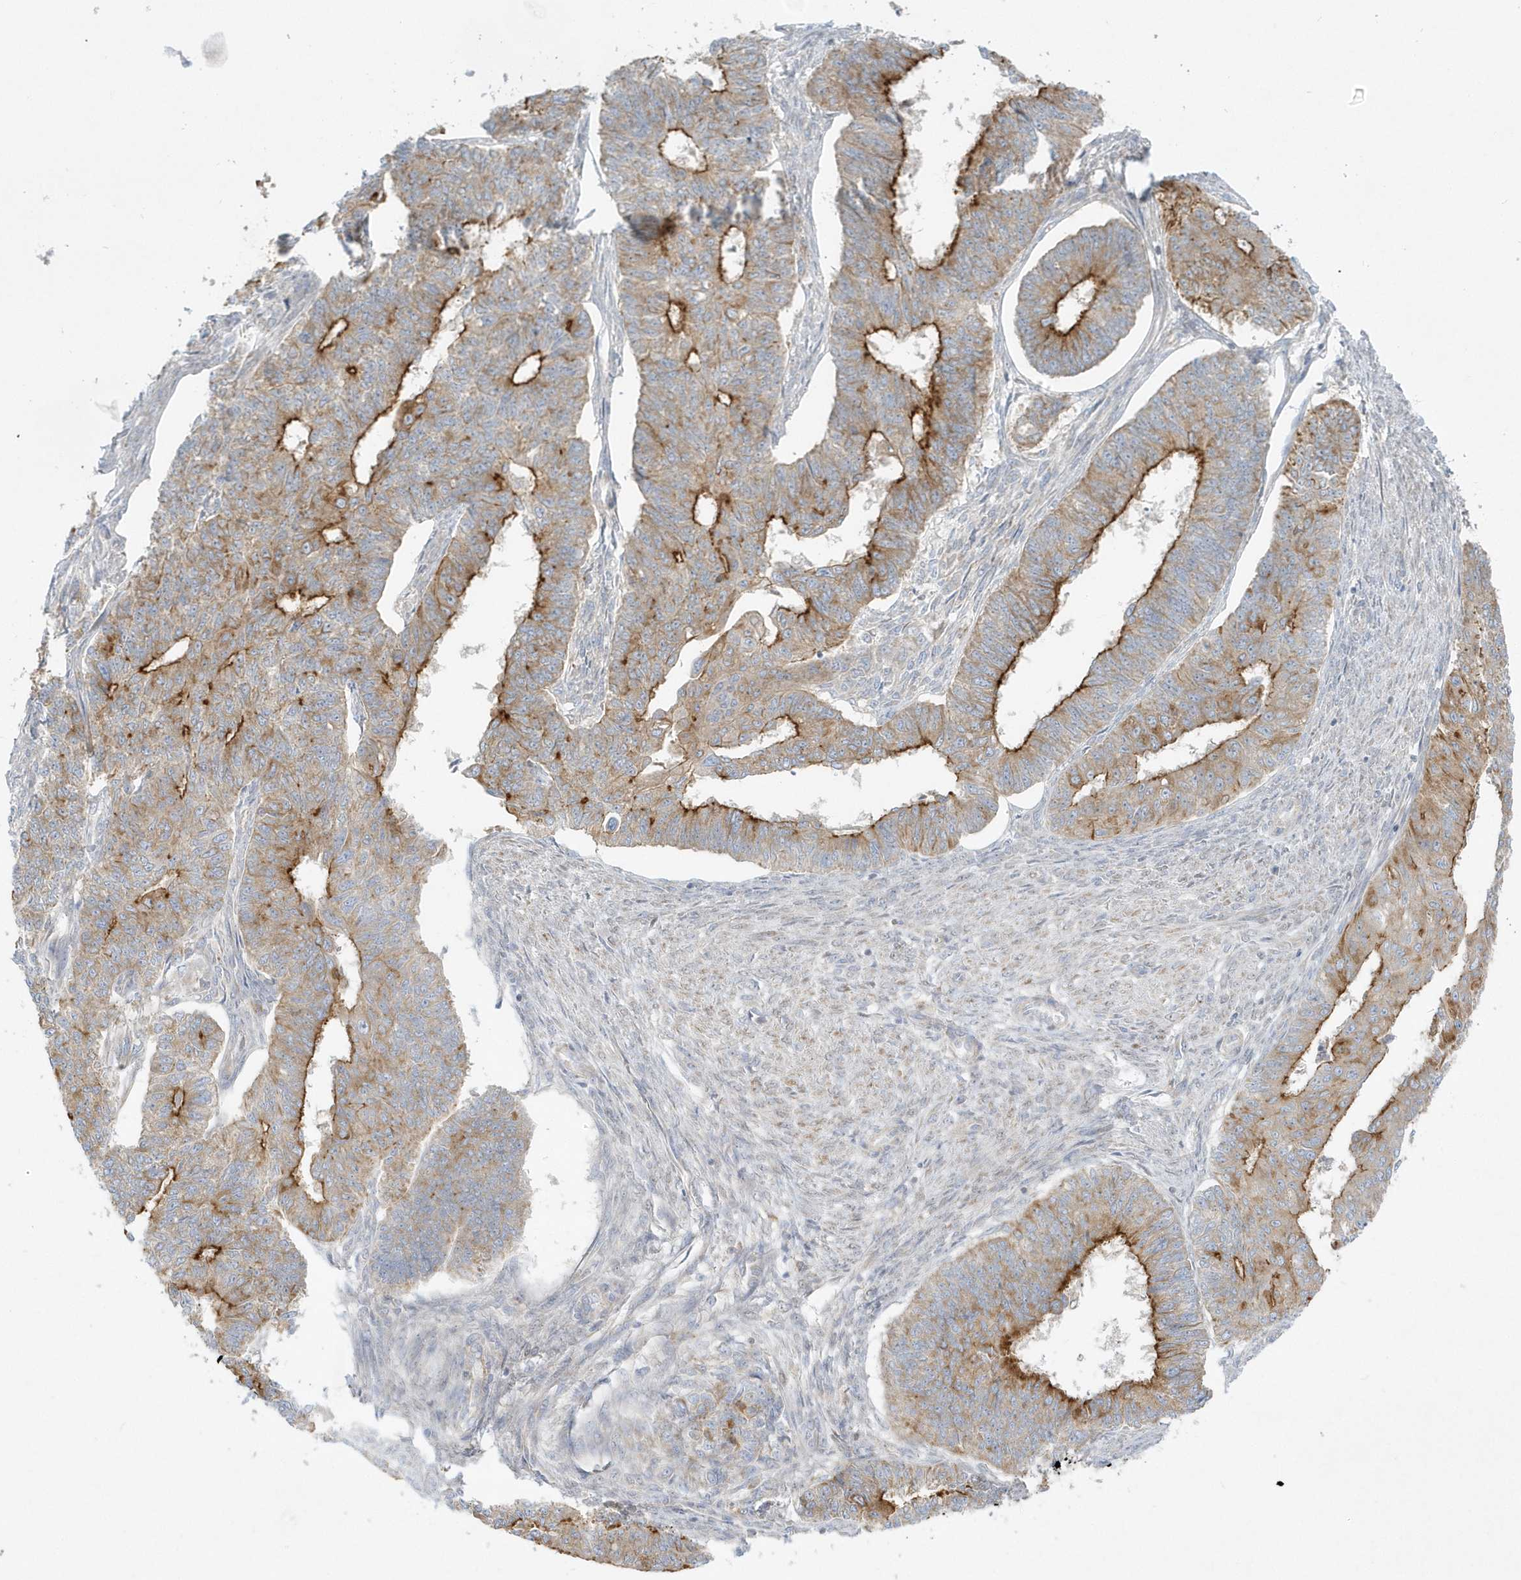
{"staining": {"intensity": "strong", "quantity": ">75%", "location": "cytoplasmic/membranous"}, "tissue": "endometrial cancer", "cell_type": "Tumor cells", "image_type": "cancer", "snomed": [{"axis": "morphology", "description": "Adenocarcinoma, NOS"}, {"axis": "topography", "description": "Endometrium"}], "caption": "Brown immunohistochemical staining in endometrial cancer (adenocarcinoma) demonstrates strong cytoplasmic/membranous expression in about >75% of tumor cells.", "gene": "DNAJC18", "patient": {"sex": "female", "age": 32}}